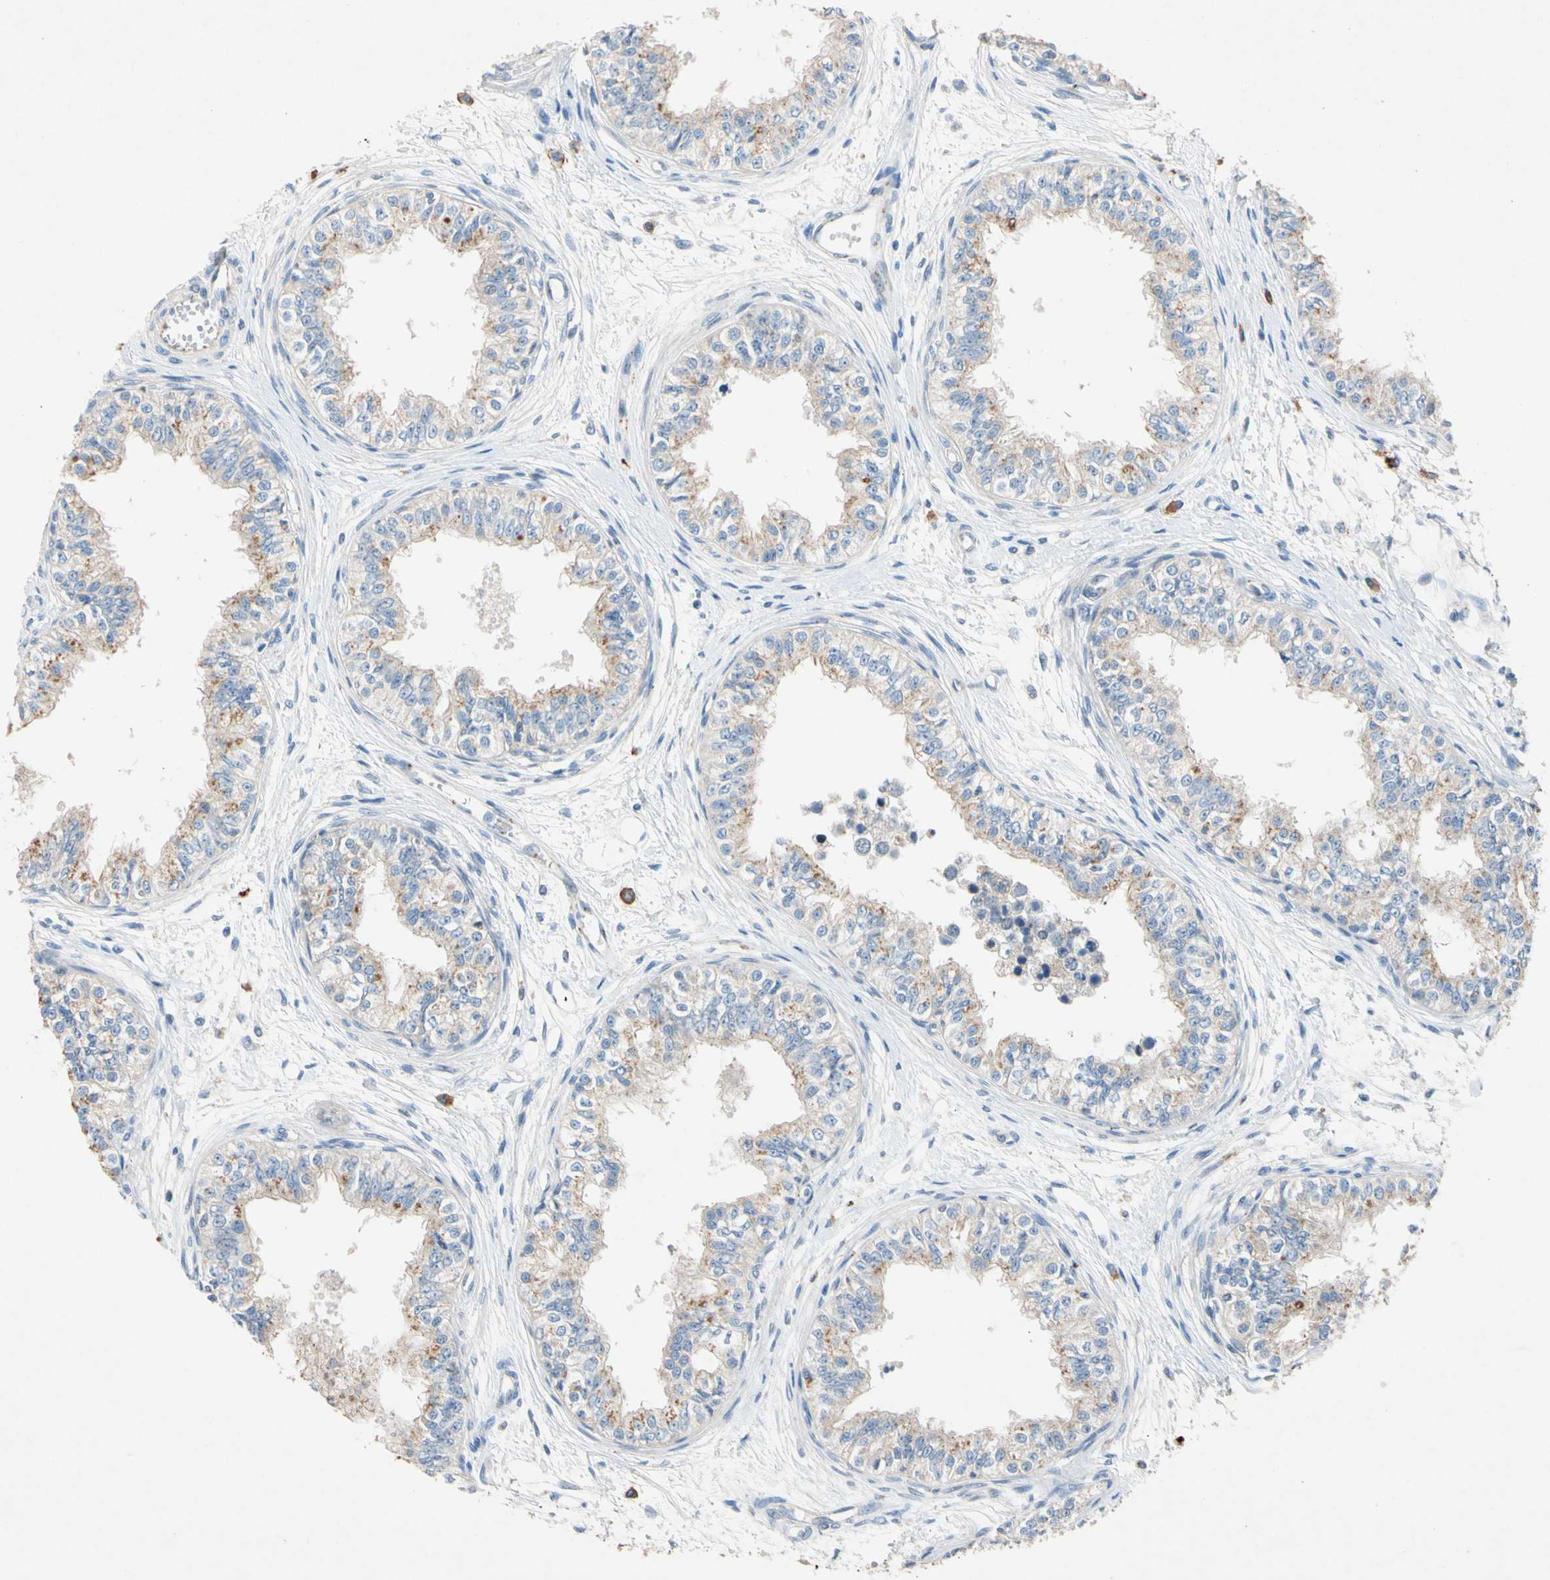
{"staining": {"intensity": "moderate", "quantity": ">75%", "location": "cytoplasmic/membranous"}, "tissue": "epididymis", "cell_type": "Glandular cells", "image_type": "normal", "snomed": [{"axis": "morphology", "description": "Normal tissue, NOS"}, {"axis": "morphology", "description": "Adenocarcinoma, metastatic, NOS"}, {"axis": "topography", "description": "Testis"}, {"axis": "topography", "description": "Epididymis"}], "caption": "This photomicrograph reveals immunohistochemistry (IHC) staining of unremarkable epididymis, with medium moderate cytoplasmic/membranous staining in about >75% of glandular cells.", "gene": "GASK1B", "patient": {"sex": "male", "age": 26}}